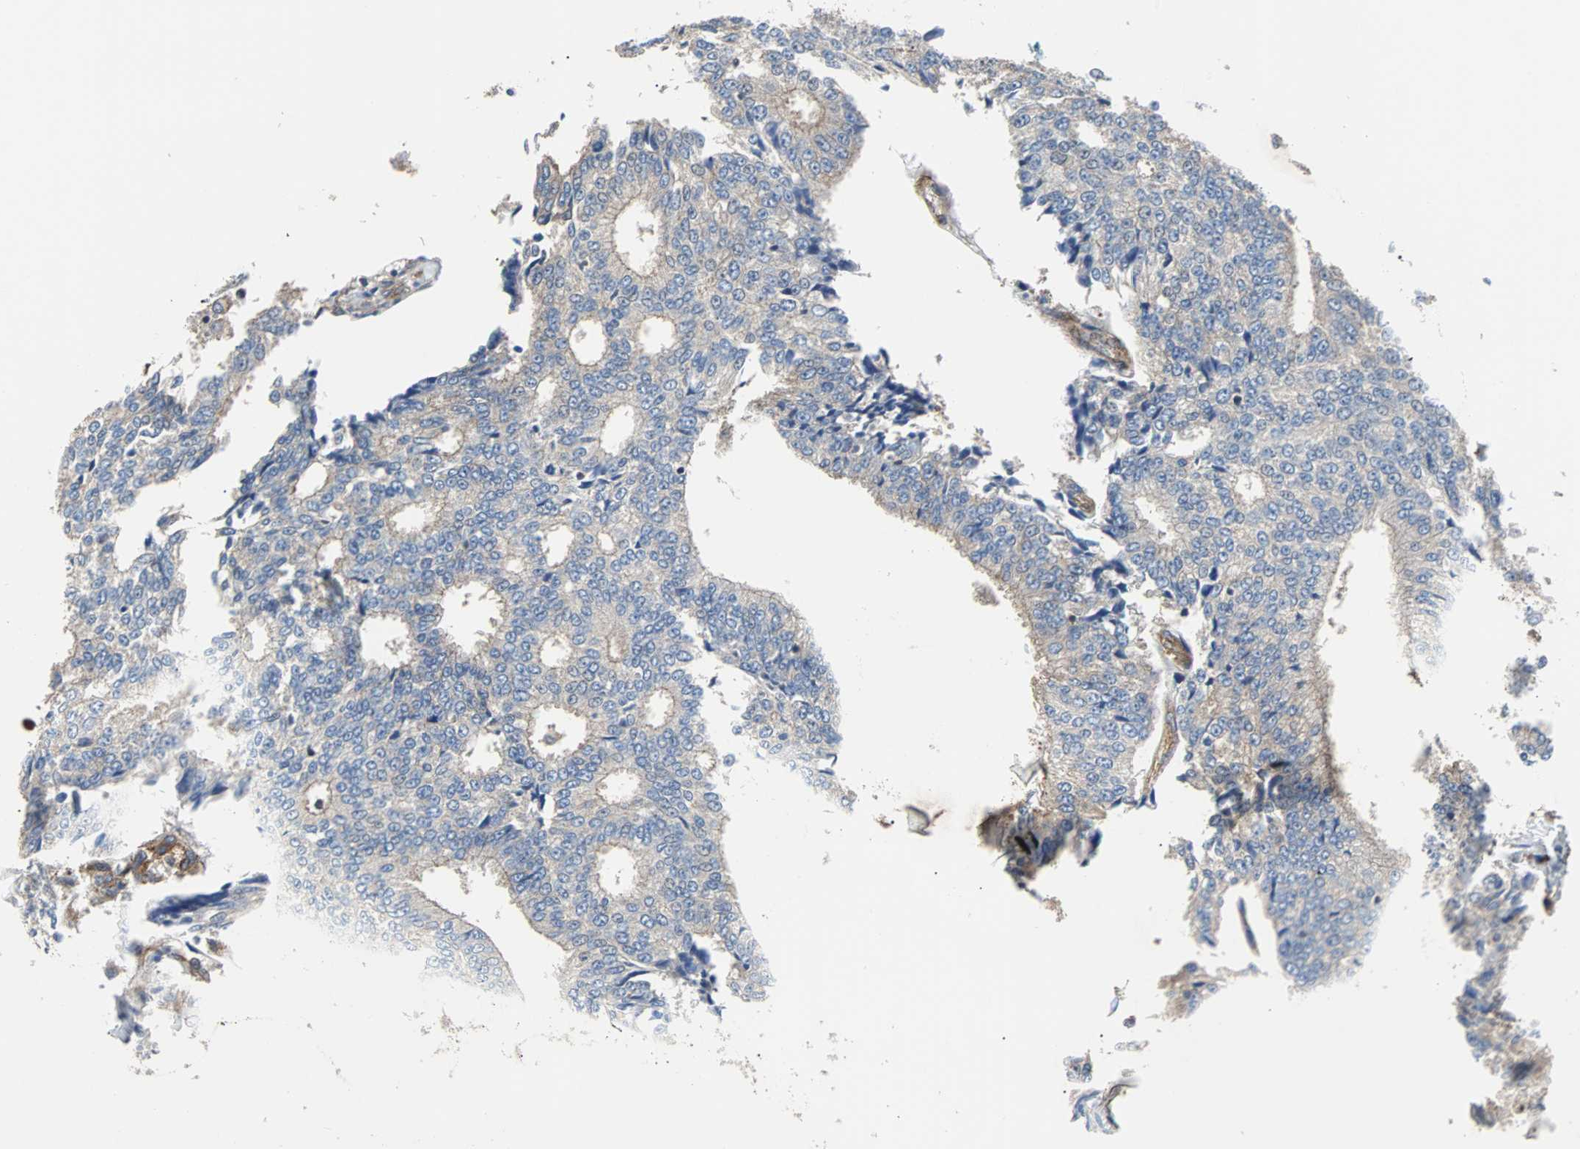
{"staining": {"intensity": "weak", "quantity": ">75%", "location": "cytoplasmic/membranous"}, "tissue": "prostate cancer", "cell_type": "Tumor cells", "image_type": "cancer", "snomed": [{"axis": "morphology", "description": "Adenocarcinoma, High grade"}, {"axis": "topography", "description": "Prostate"}], "caption": "This histopathology image displays immunohistochemistry (IHC) staining of human prostate high-grade adenocarcinoma, with low weak cytoplasmic/membranous positivity in about >75% of tumor cells.", "gene": "PLCG2", "patient": {"sex": "male", "age": 55}}